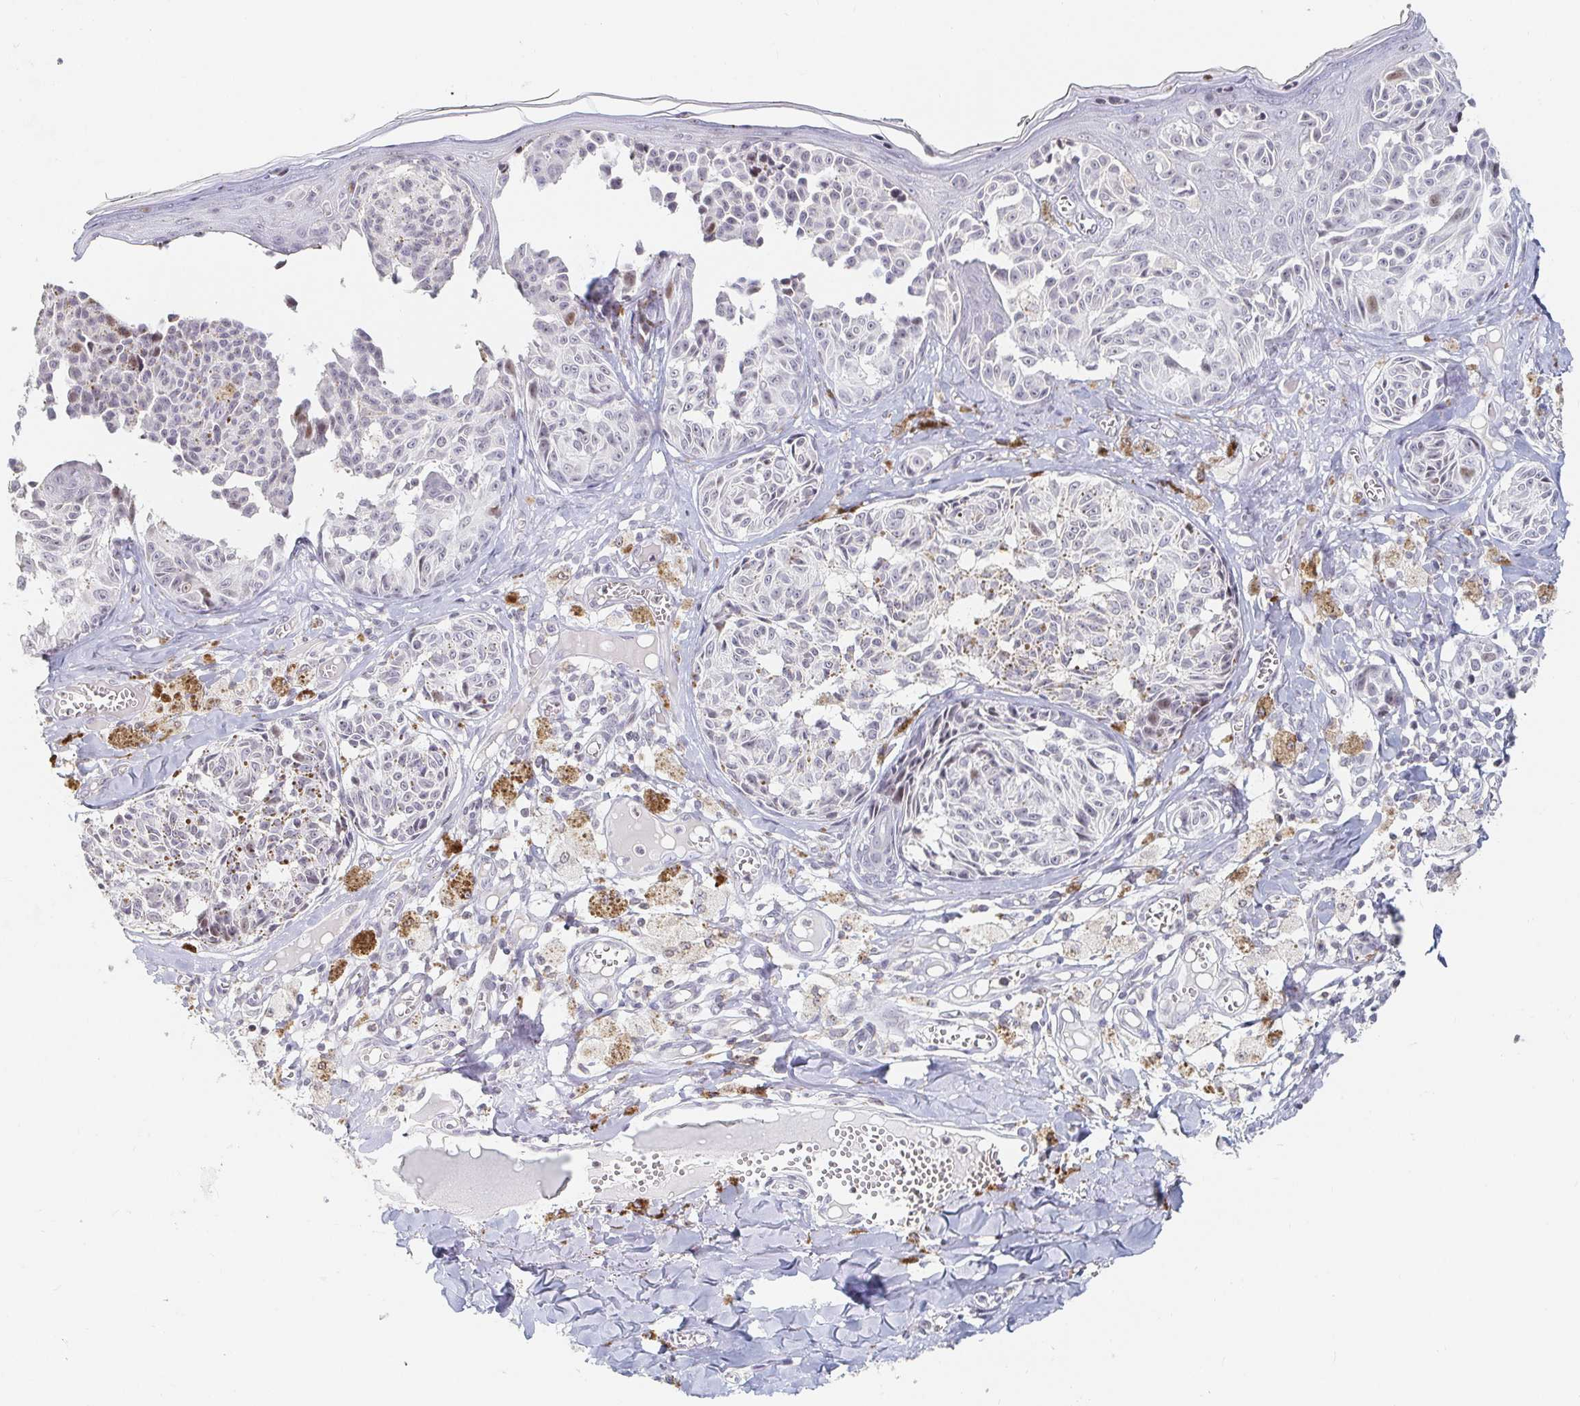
{"staining": {"intensity": "negative", "quantity": "none", "location": "none"}, "tissue": "melanoma", "cell_type": "Tumor cells", "image_type": "cancer", "snomed": [{"axis": "morphology", "description": "Malignant melanoma, NOS"}, {"axis": "topography", "description": "Skin"}], "caption": "Tumor cells show no significant protein positivity in malignant melanoma.", "gene": "NME9", "patient": {"sex": "female", "age": 43}}